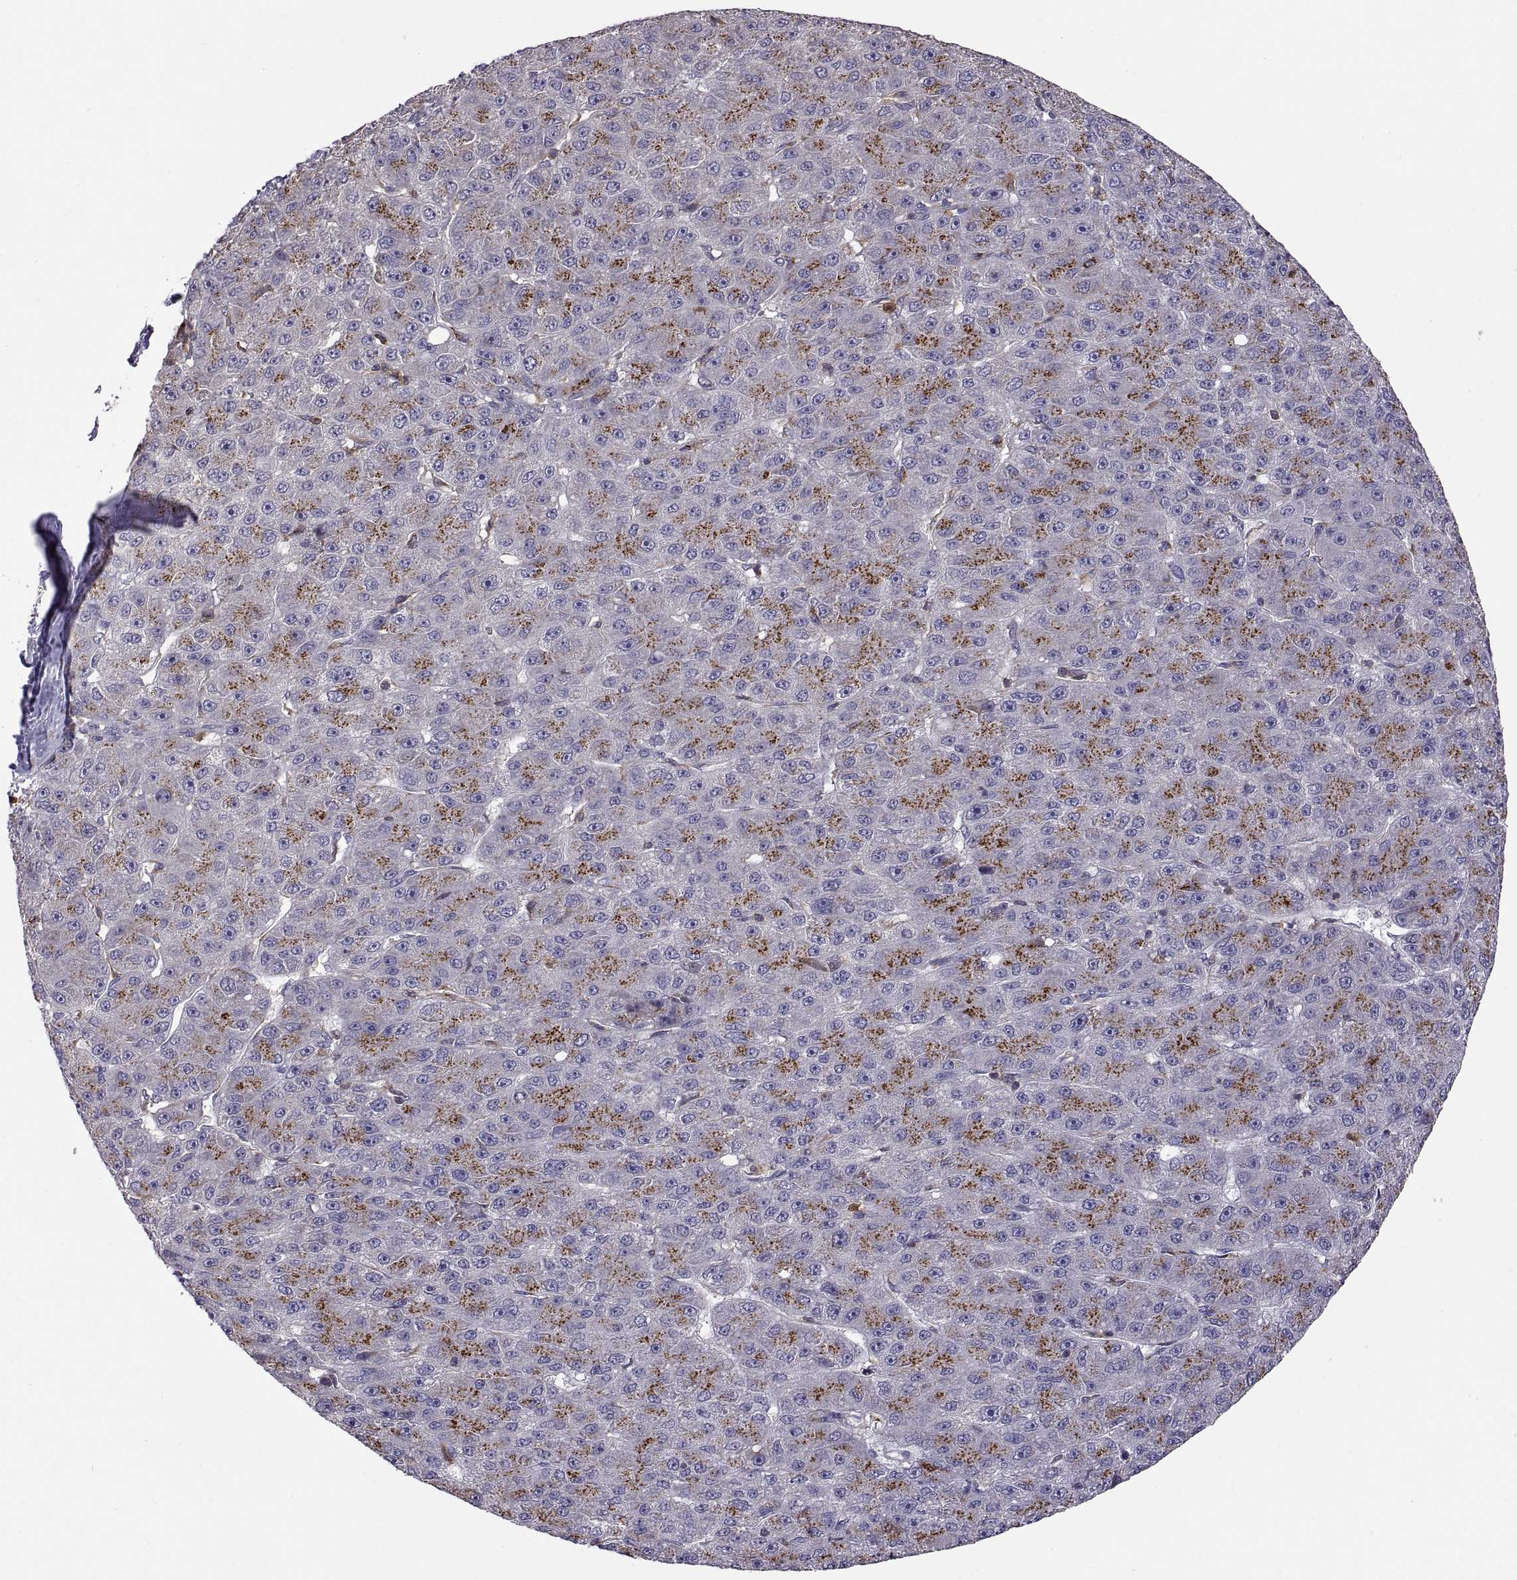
{"staining": {"intensity": "strong", "quantity": "25%-75%", "location": "cytoplasmic/membranous"}, "tissue": "liver cancer", "cell_type": "Tumor cells", "image_type": "cancer", "snomed": [{"axis": "morphology", "description": "Carcinoma, Hepatocellular, NOS"}, {"axis": "topography", "description": "Liver"}], "caption": "Strong cytoplasmic/membranous positivity for a protein is identified in about 25%-75% of tumor cells of liver cancer using immunohistochemistry.", "gene": "ACAP1", "patient": {"sex": "male", "age": 67}}